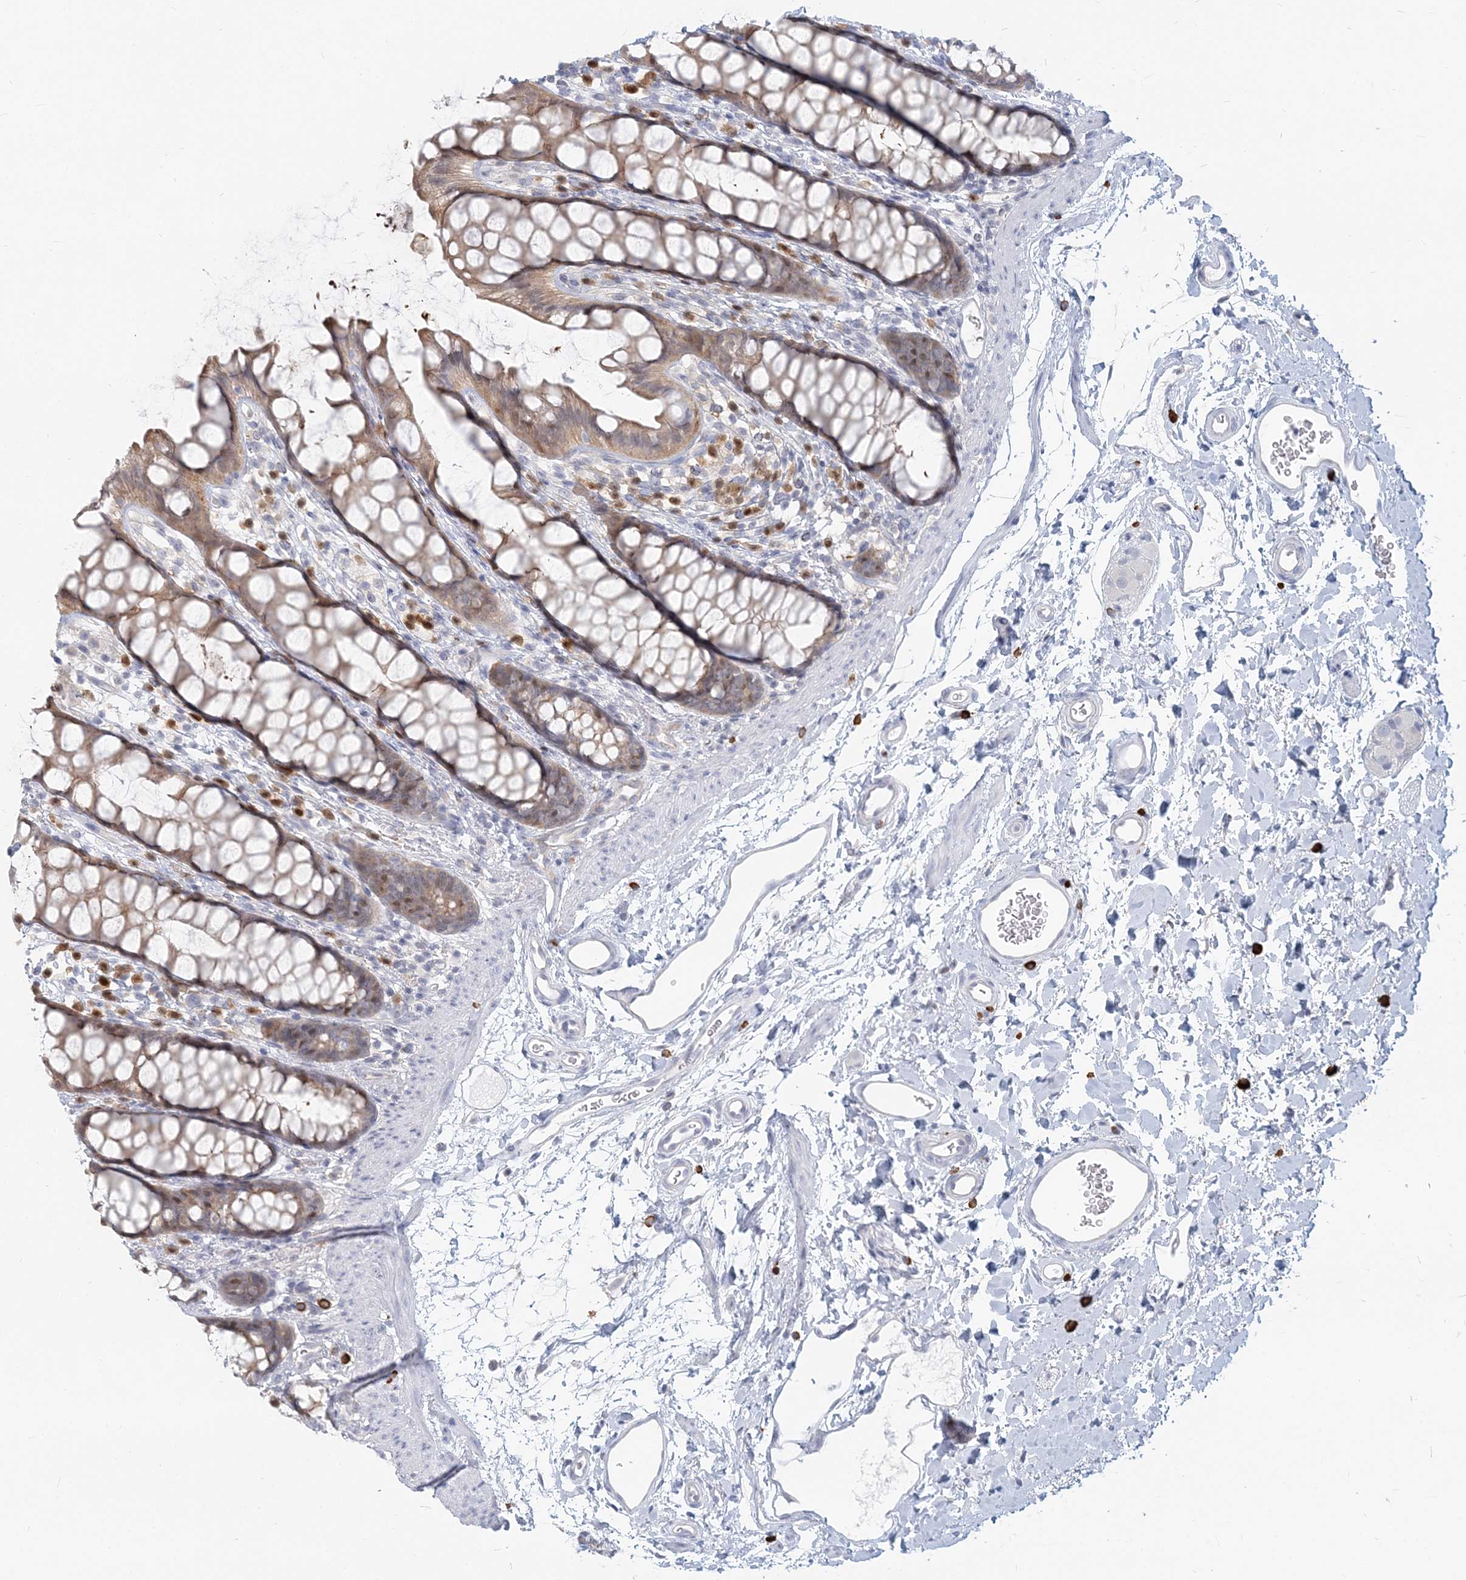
{"staining": {"intensity": "weak", "quantity": "25%-75%", "location": "cytoplasmic/membranous"}, "tissue": "rectum", "cell_type": "Glandular cells", "image_type": "normal", "snomed": [{"axis": "morphology", "description": "Normal tissue, NOS"}, {"axis": "topography", "description": "Rectum"}], "caption": "Immunohistochemistry (IHC) image of normal rectum: human rectum stained using immunohistochemistry (IHC) demonstrates low levels of weak protein expression localized specifically in the cytoplasmic/membranous of glandular cells, appearing as a cytoplasmic/membranous brown color.", "gene": "GMPPA", "patient": {"sex": "female", "age": 65}}